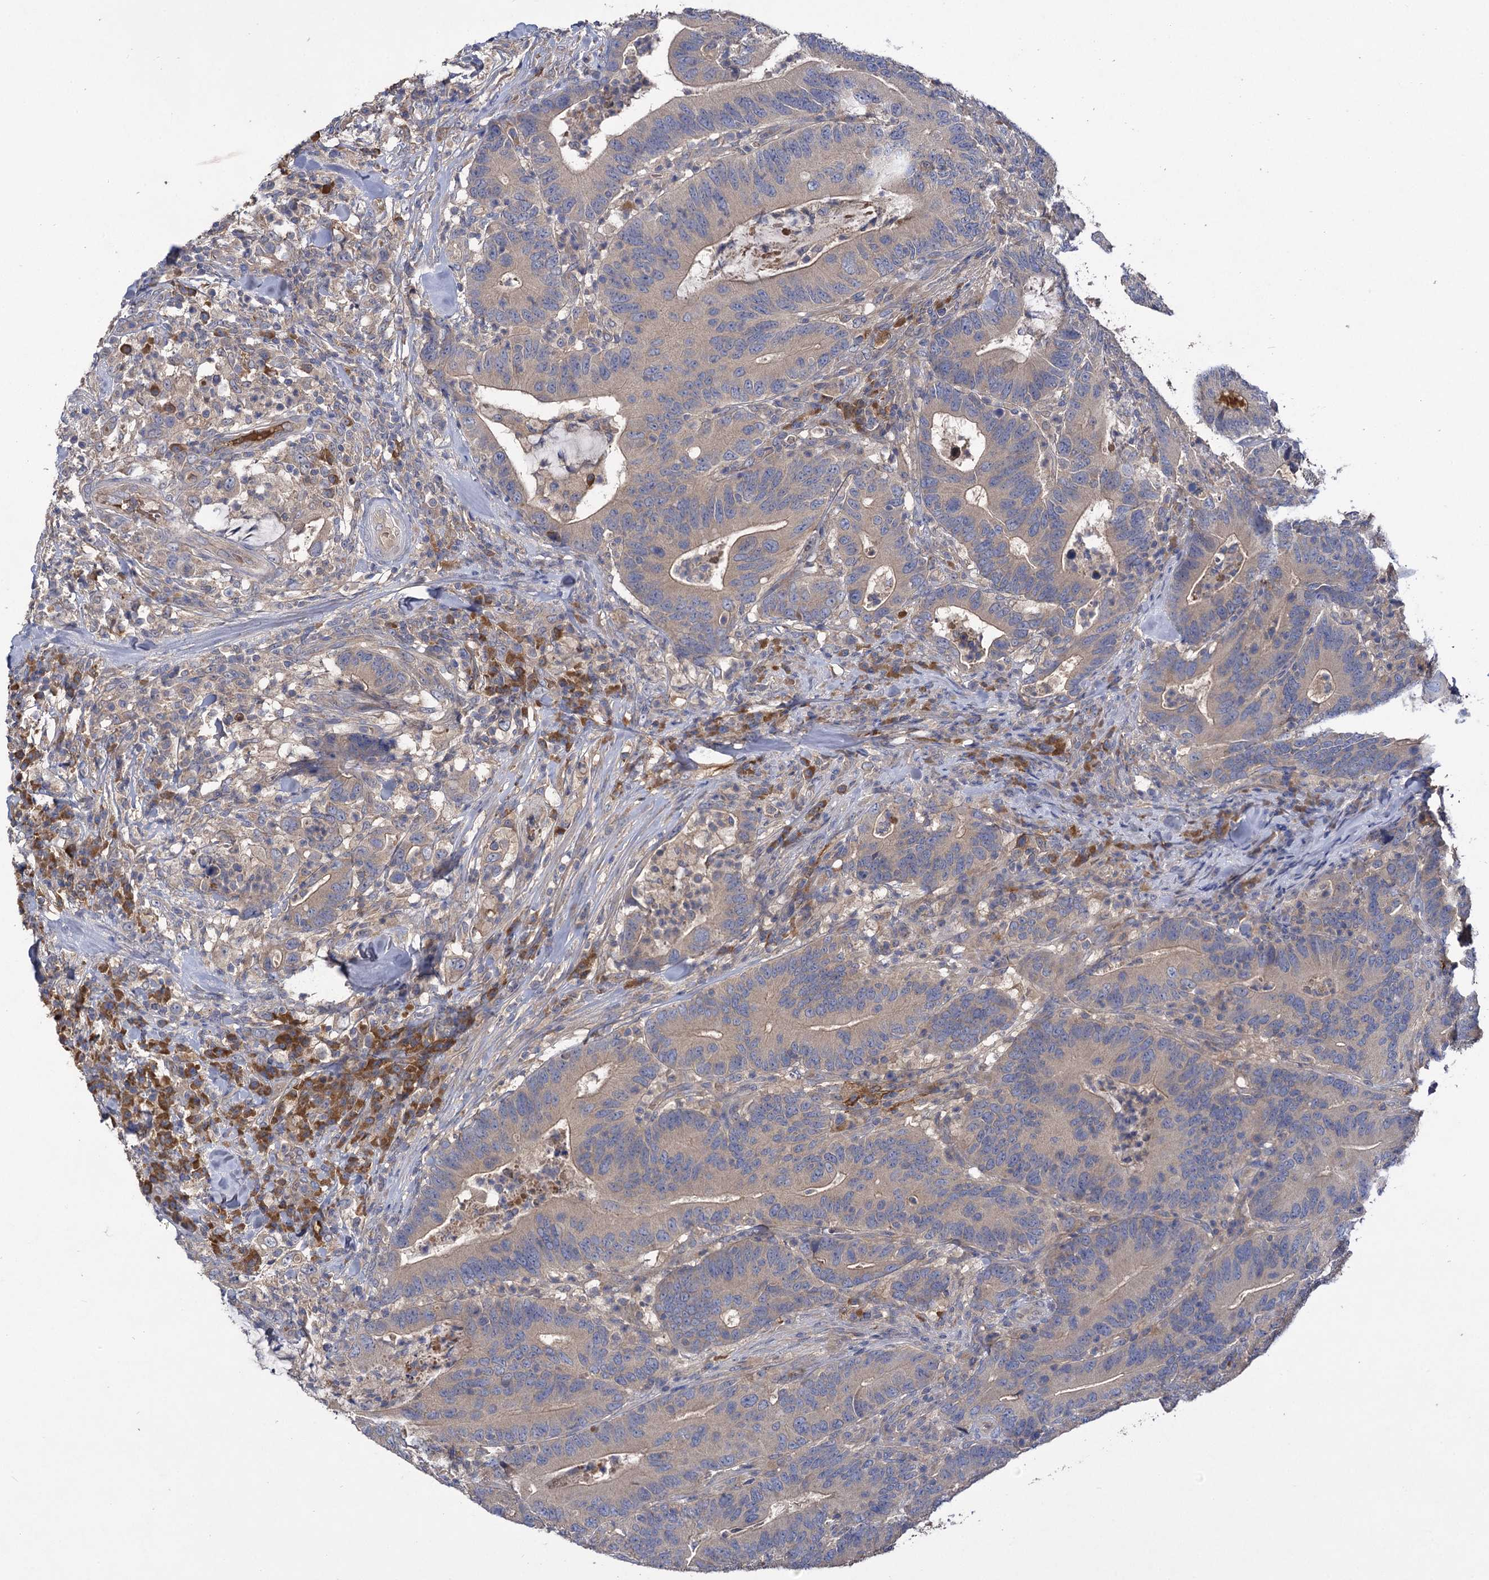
{"staining": {"intensity": "weak", "quantity": "25%-75%", "location": "cytoplasmic/membranous"}, "tissue": "colorectal cancer", "cell_type": "Tumor cells", "image_type": "cancer", "snomed": [{"axis": "morphology", "description": "Adenocarcinoma, NOS"}, {"axis": "topography", "description": "Colon"}], "caption": "The image shows immunohistochemical staining of colorectal adenocarcinoma. There is weak cytoplasmic/membranous staining is present in about 25%-75% of tumor cells.", "gene": "USP50", "patient": {"sex": "female", "age": 66}}